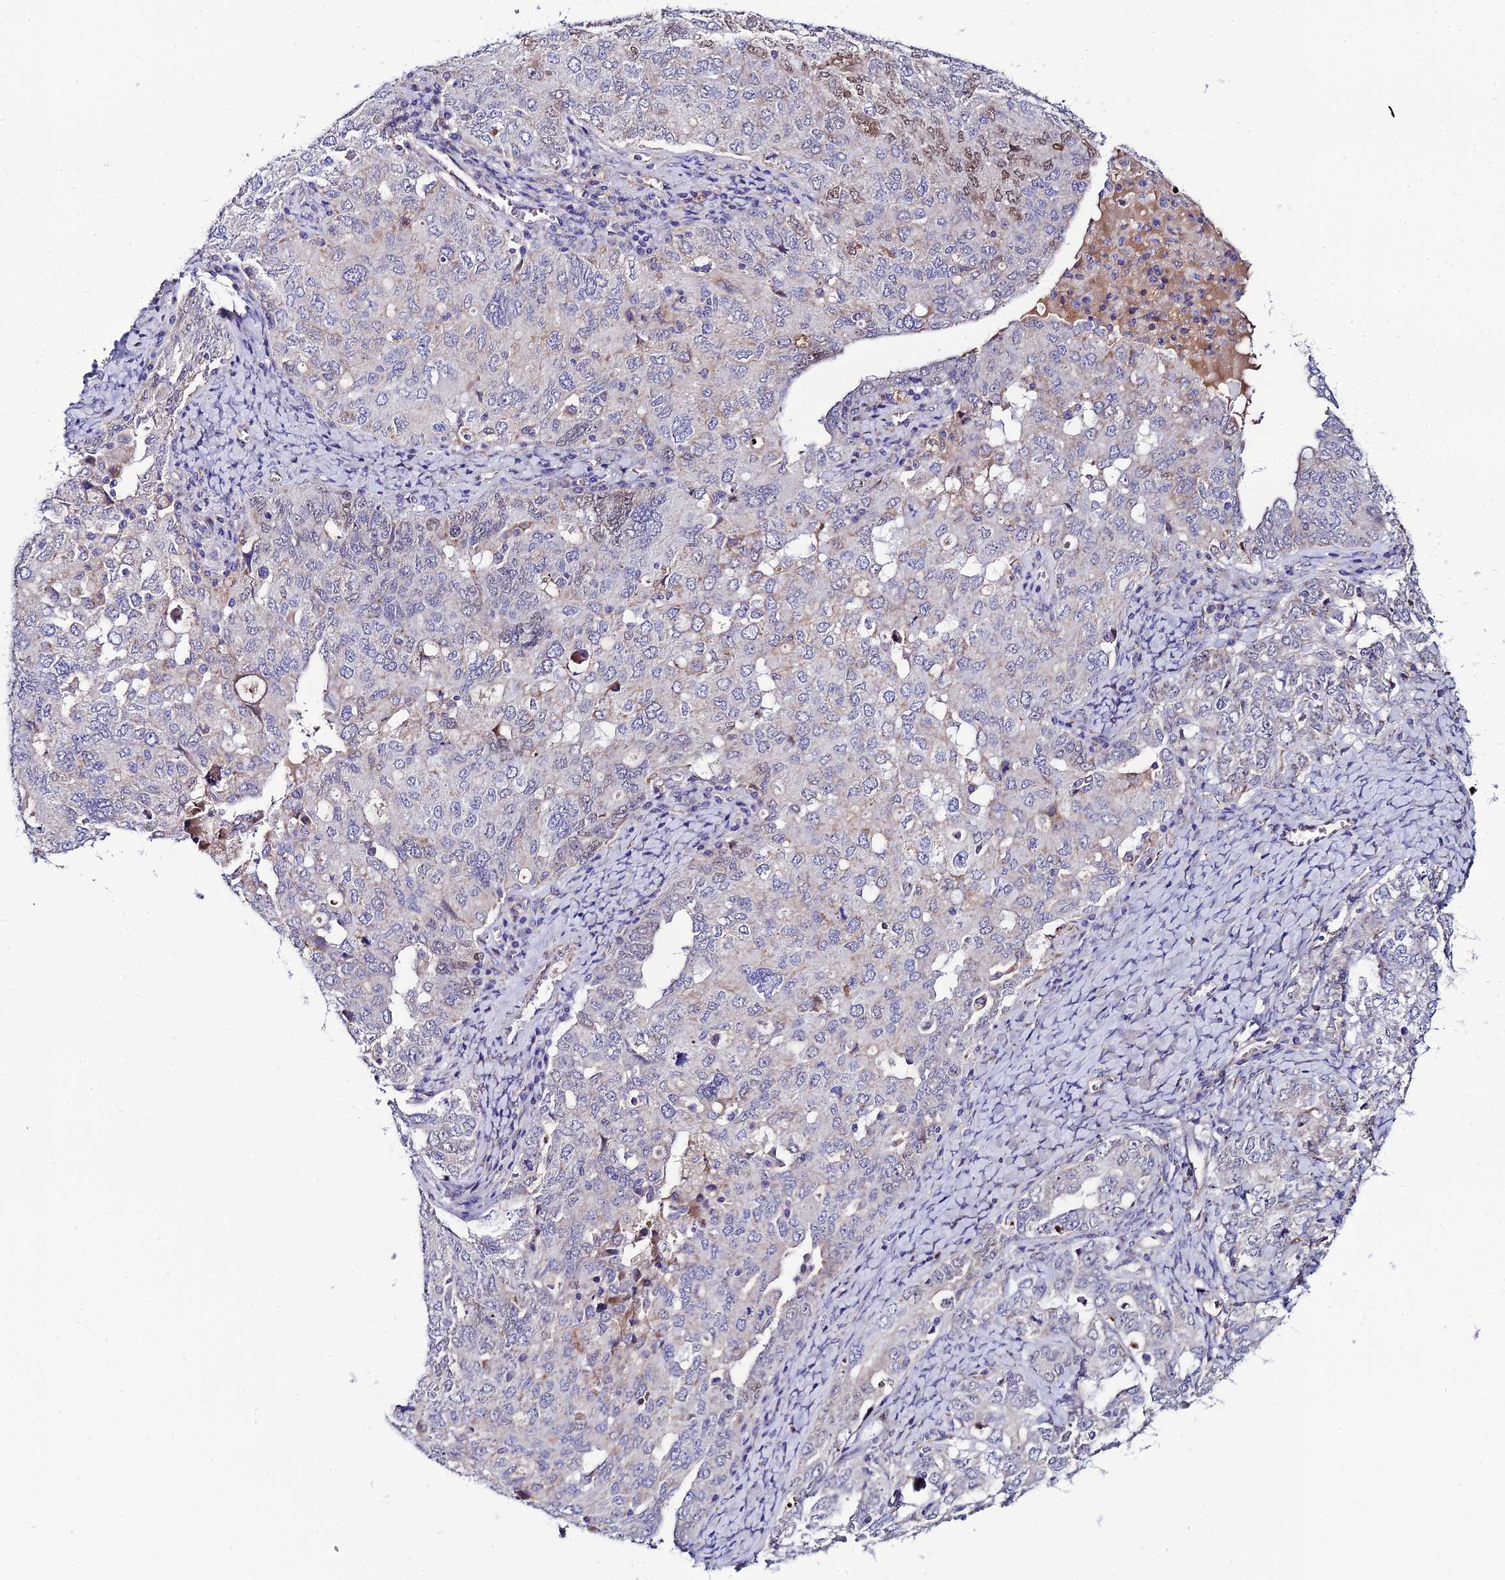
{"staining": {"intensity": "negative", "quantity": "none", "location": "none"}, "tissue": "ovarian cancer", "cell_type": "Tumor cells", "image_type": "cancer", "snomed": [{"axis": "morphology", "description": "Carcinoma, endometroid"}, {"axis": "topography", "description": "Ovary"}], "caption": "High power microscopy photomicrograph of an immunohistochemistry micrograph of ovarian cancer (endometroid carcinoma), revealing no significant staining in tumor cells.", "gene": "ACOT2", "patient": {"sex": "female", "age": 62}}